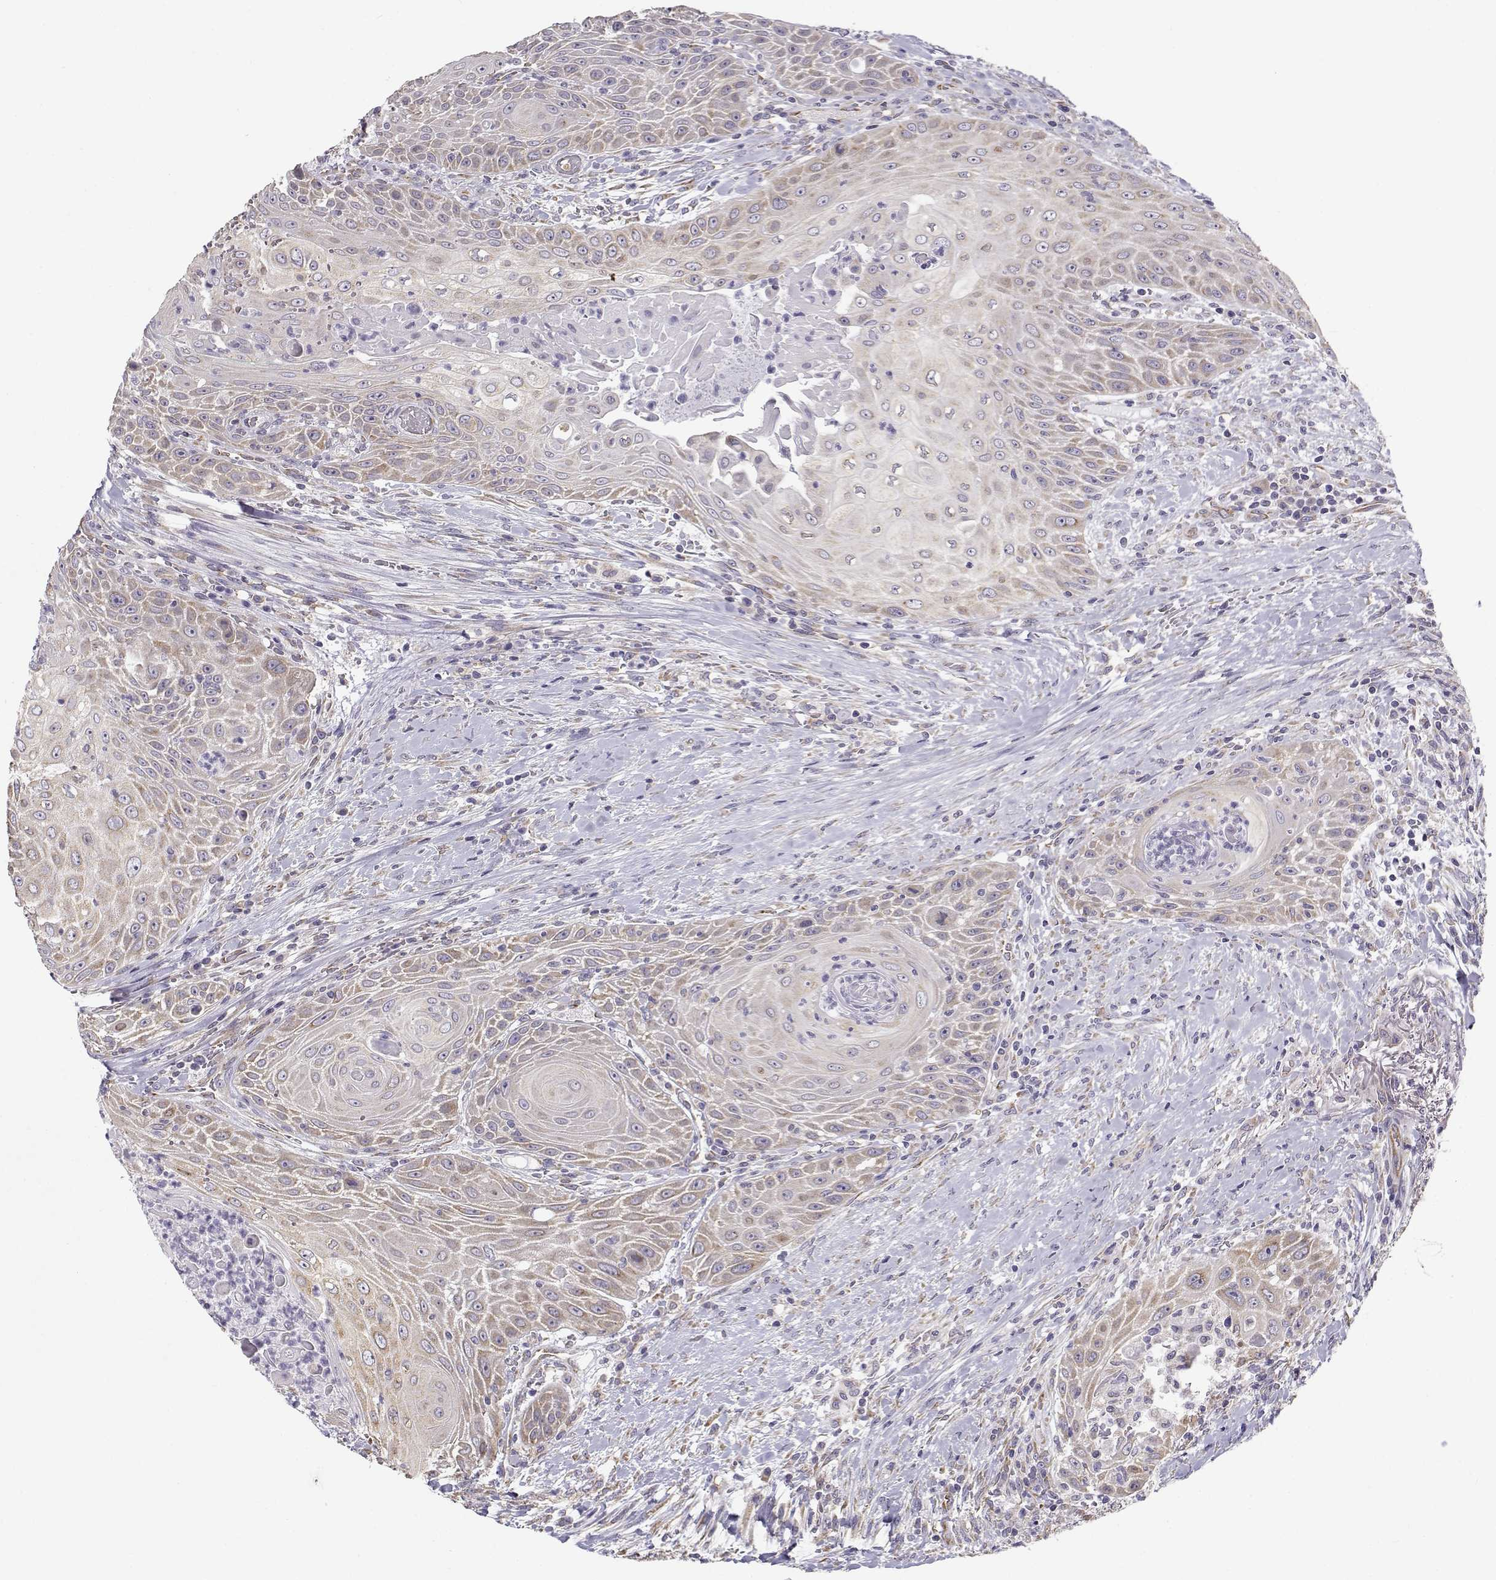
{"staining": {"intensity": "weak", "quantity": ">75%", "location": "cytoplasmic/membranous"}, "tissue": "head and neck cancer", "cell_type": "Tumor cells", "image_type": "cancer", "snomed": [{"axis": "morphology", "description": "Squamous cell carcinoma, NOS"}, {"axis": "topography", "description": "Head-Neck"}], "caption": "Brown immunohistochemical staining in human squamous cell carcinoma (head and neck) displays weak cytoplasmic/membranous positivity in approximately >75% of tumor cells.", "gene": "BEND6", "patient": {"sex": "male", "age": 69}}